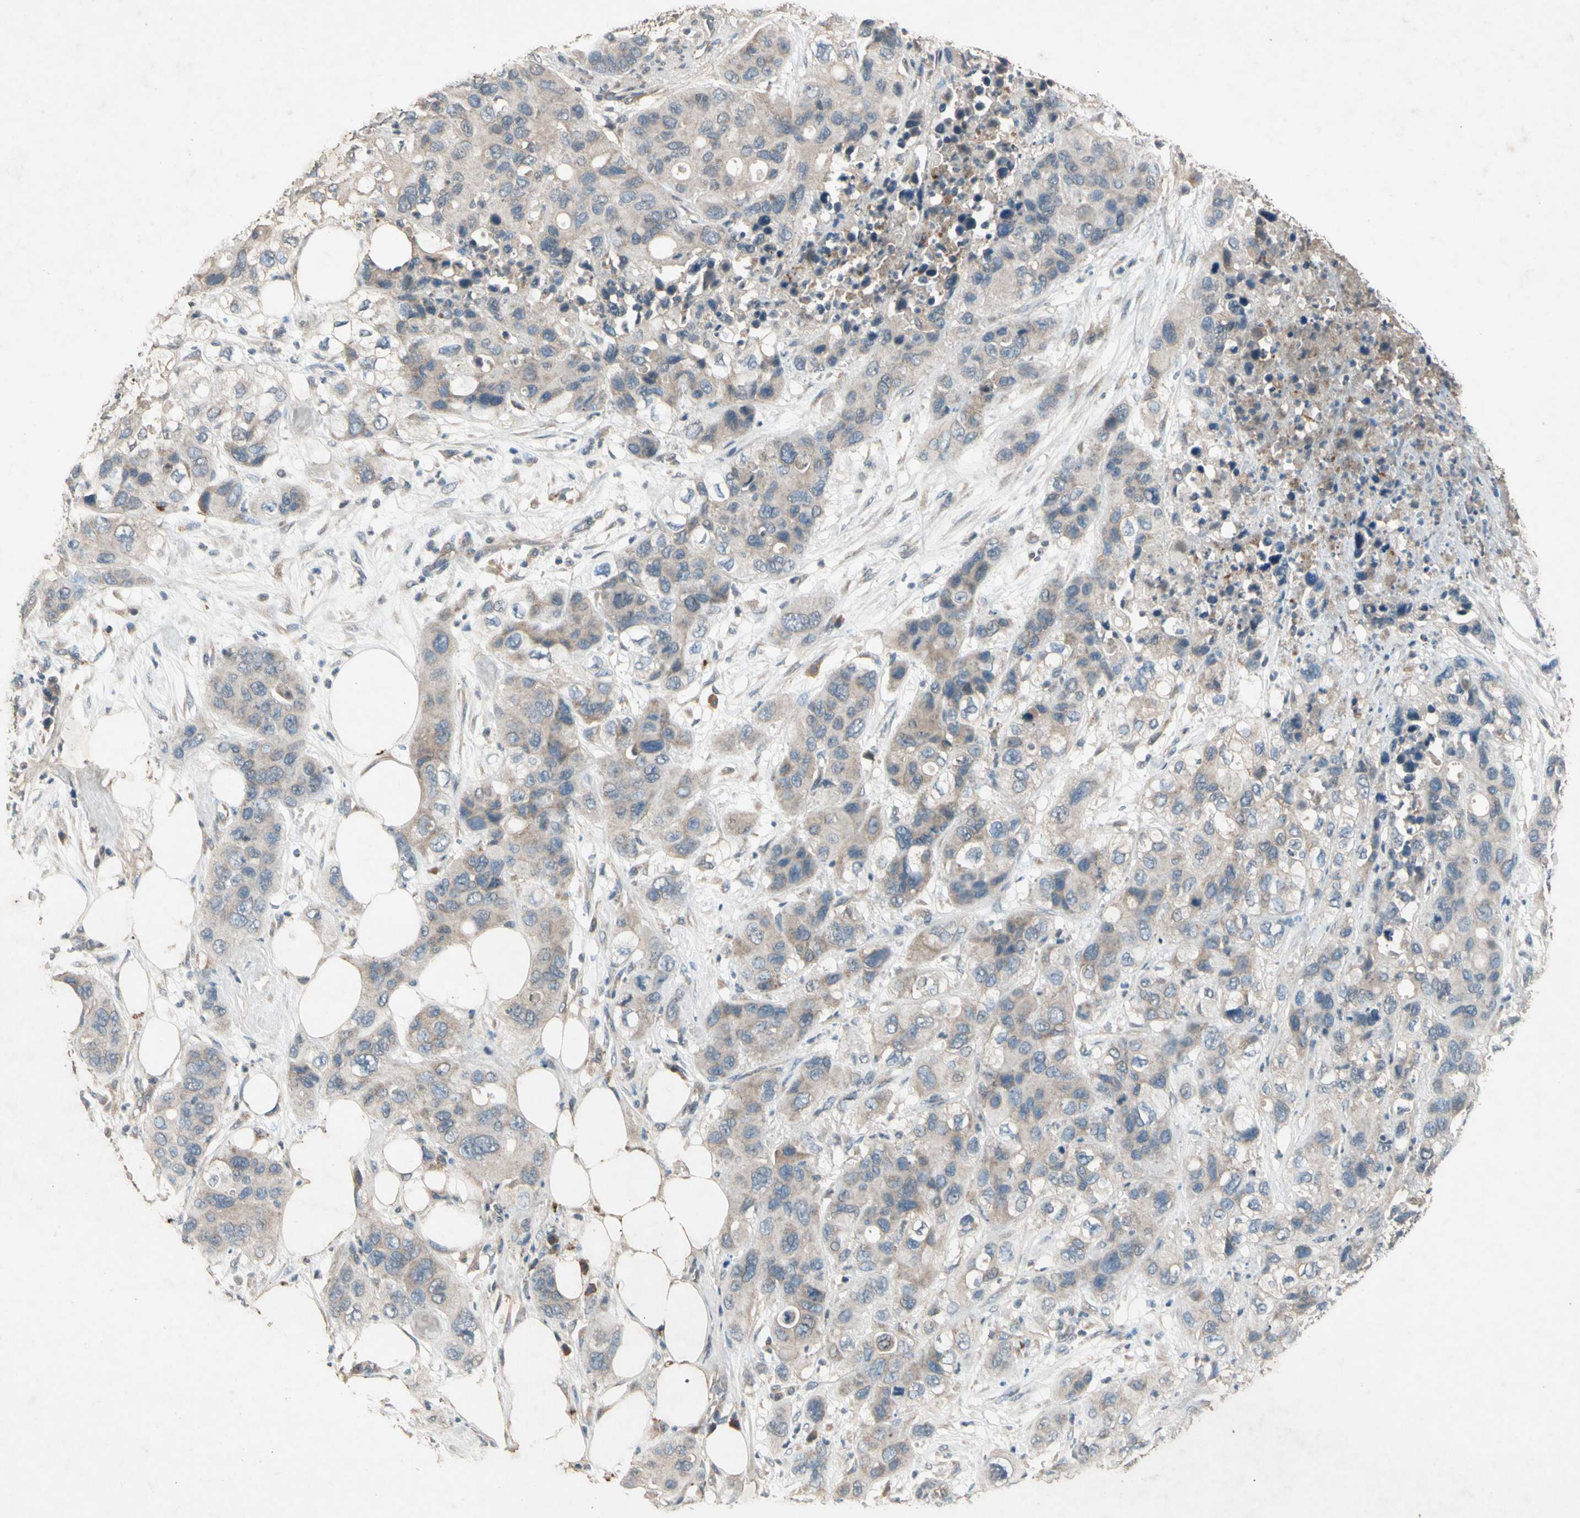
{"staining": {"intensity": "weak", "quantity": "25%-75%", "location": "cytoplasmic/membranous"}, "tissue": "pancreatic cancer", "cell_type": "Tumor cells", "image_type": "cancer", "snomed": [{"axis": "morphology", "description": "Adenocarcinoma, NOS"}, {"axis": "topography", "description": "Pancreas"}], "caption": "Immunohistochemical staining of human pancreatic adenocarcinoma demonstrates low levels of weak cytoplasmic/membranous protein positivity in about 25%-75% of tumor cells. The staining was performed using DAB to visualize the protein expression in brown, while the nuclei were stained in blue with hematoxylin (Magnification: 20x).", "gene": "GPLD1", "patient": {"sex": "female", "age": 71}}